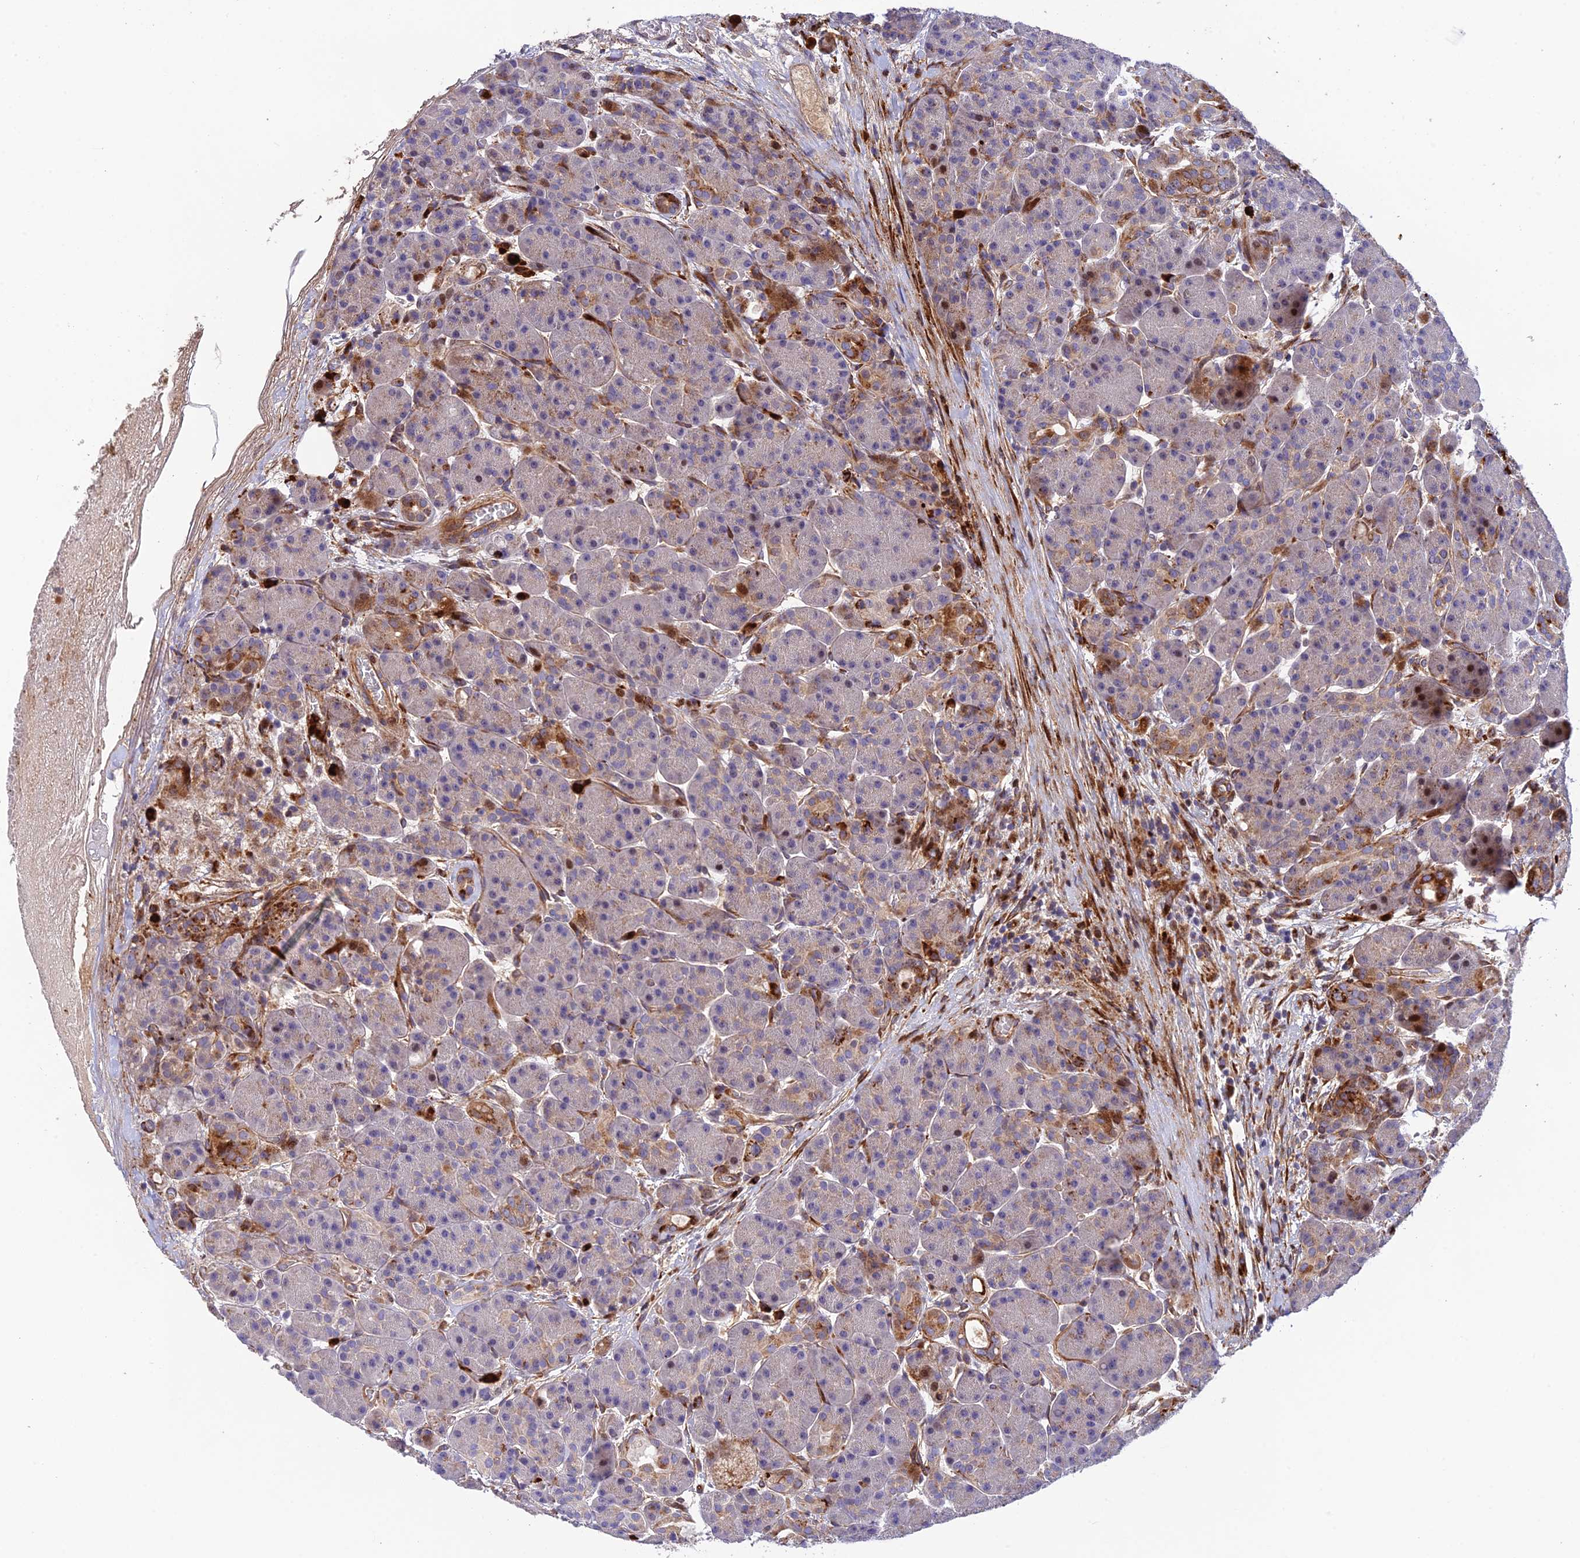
{"staining": {"intensity": "moderate", "quantity": "<25%", "location": "cytoplasmic/membranous,nuclear"}, "tissue": "pancreas", "cell_type": "Exocrine glandular cells", "image_type": "normal", "snomed": [{"axis": "morphology", "description": "Normal tissue, NOS"}, {"axis": "topography", "description": "Pancreas"}], "caption": "Exocrine glandular cells show moderate cytoplasmic/membranous,nuclear positivity in about <25% of cells in normal pancreas. Immunohistochemistry stains the protein of interest in brown and the nuclei are stained blue.", "gene": "CPSF4L", "patient": {"sex": "male", "age": 63}}